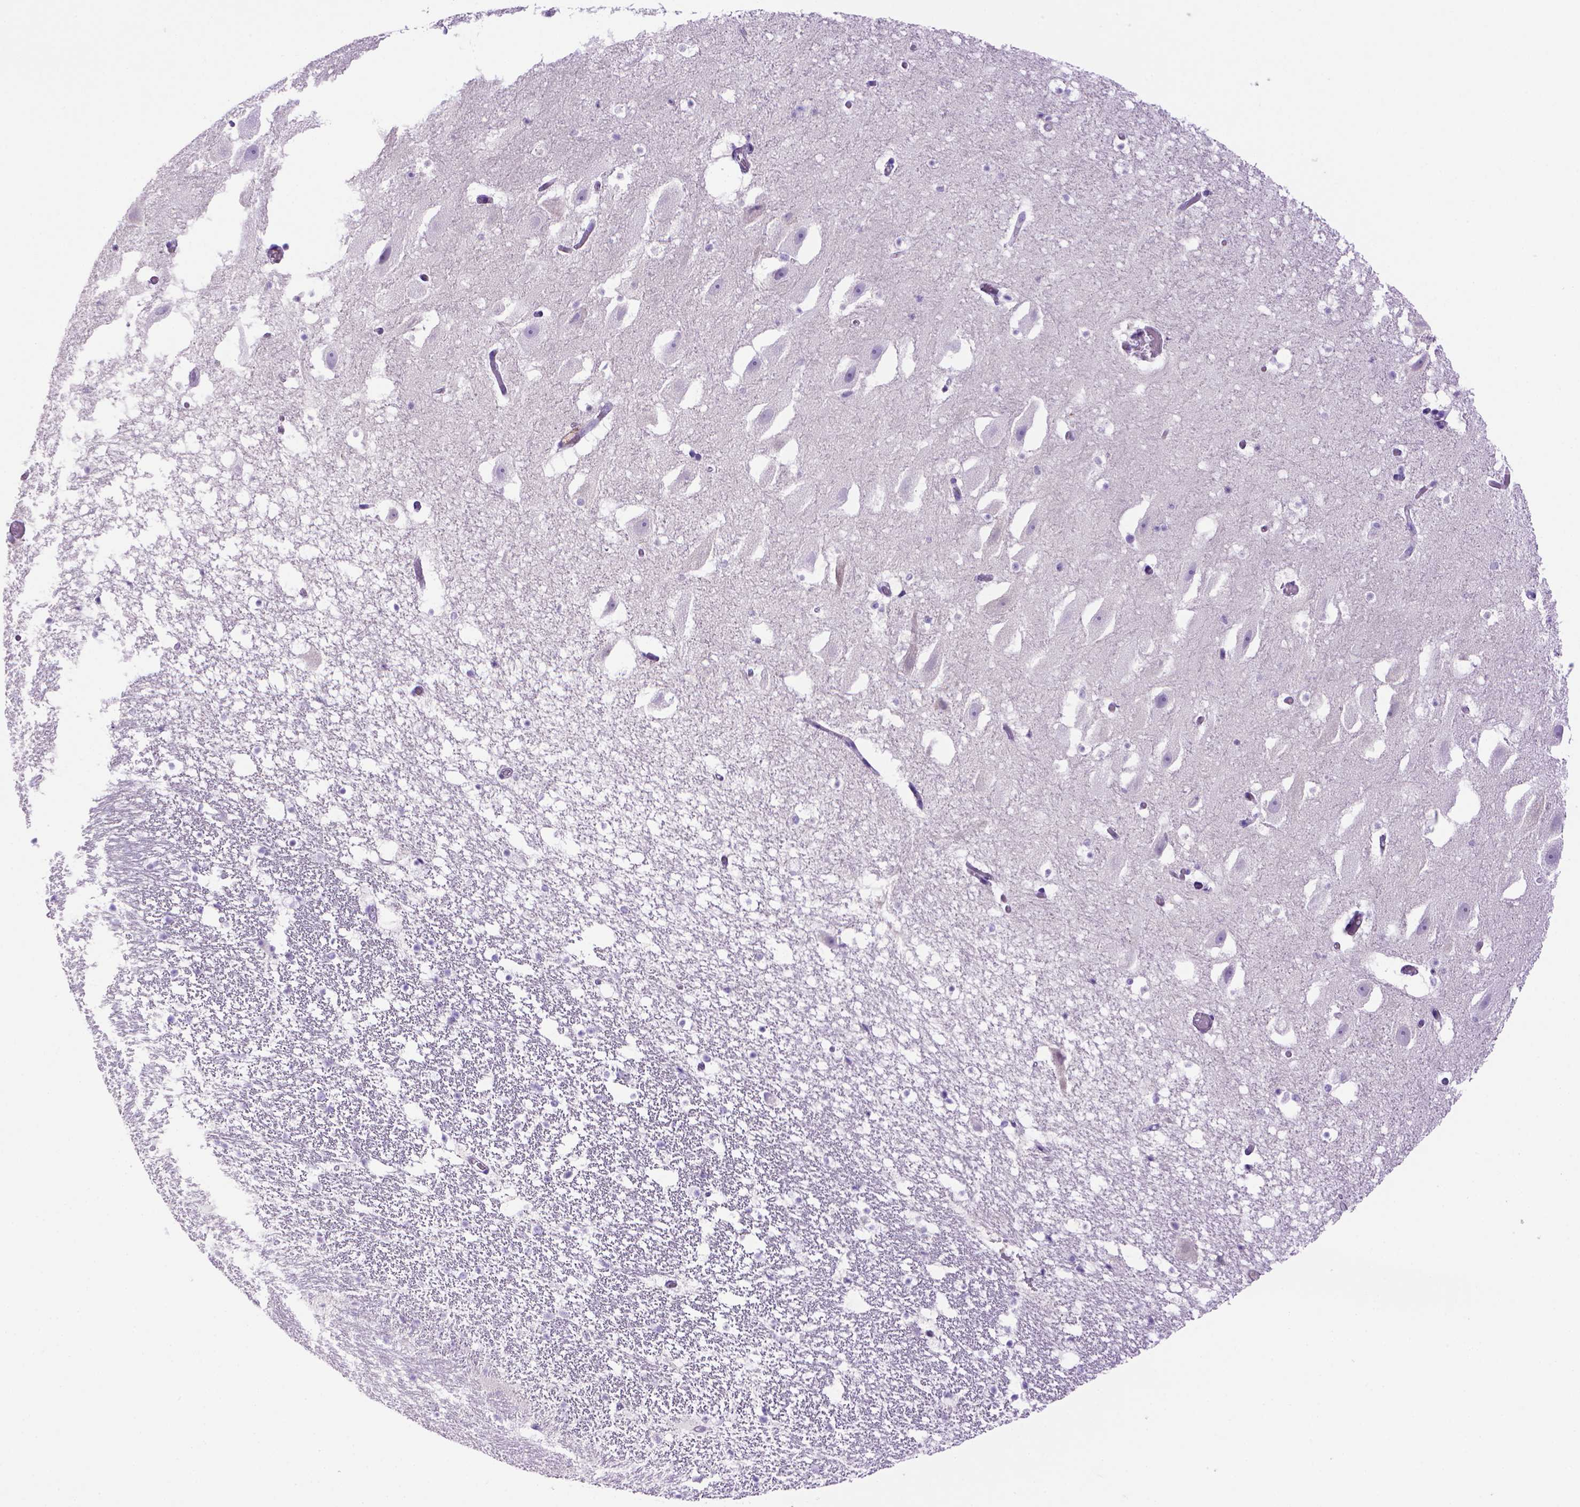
{"staining": {"intensity": "negative", "quantity": "none", "location": "none"}, "tissue": "hippocampus", "cell_type": "Glial cells", "image_type": "normal", "snomed": [{"axis": "morphology", "description": "Normal tissue, NOS"}, {"axis": "topography", "description": "Hippocampus"}], "caption": "The photomicrograph reveals no staining of glial cells in unremarkable hippocampus. (DAB (3,3'-diaminobenzidine) IHC visualized using brightfield microscopy, high magnification).", "gene": "BAAT", "patient": {"sex": "male", "age": 26}}